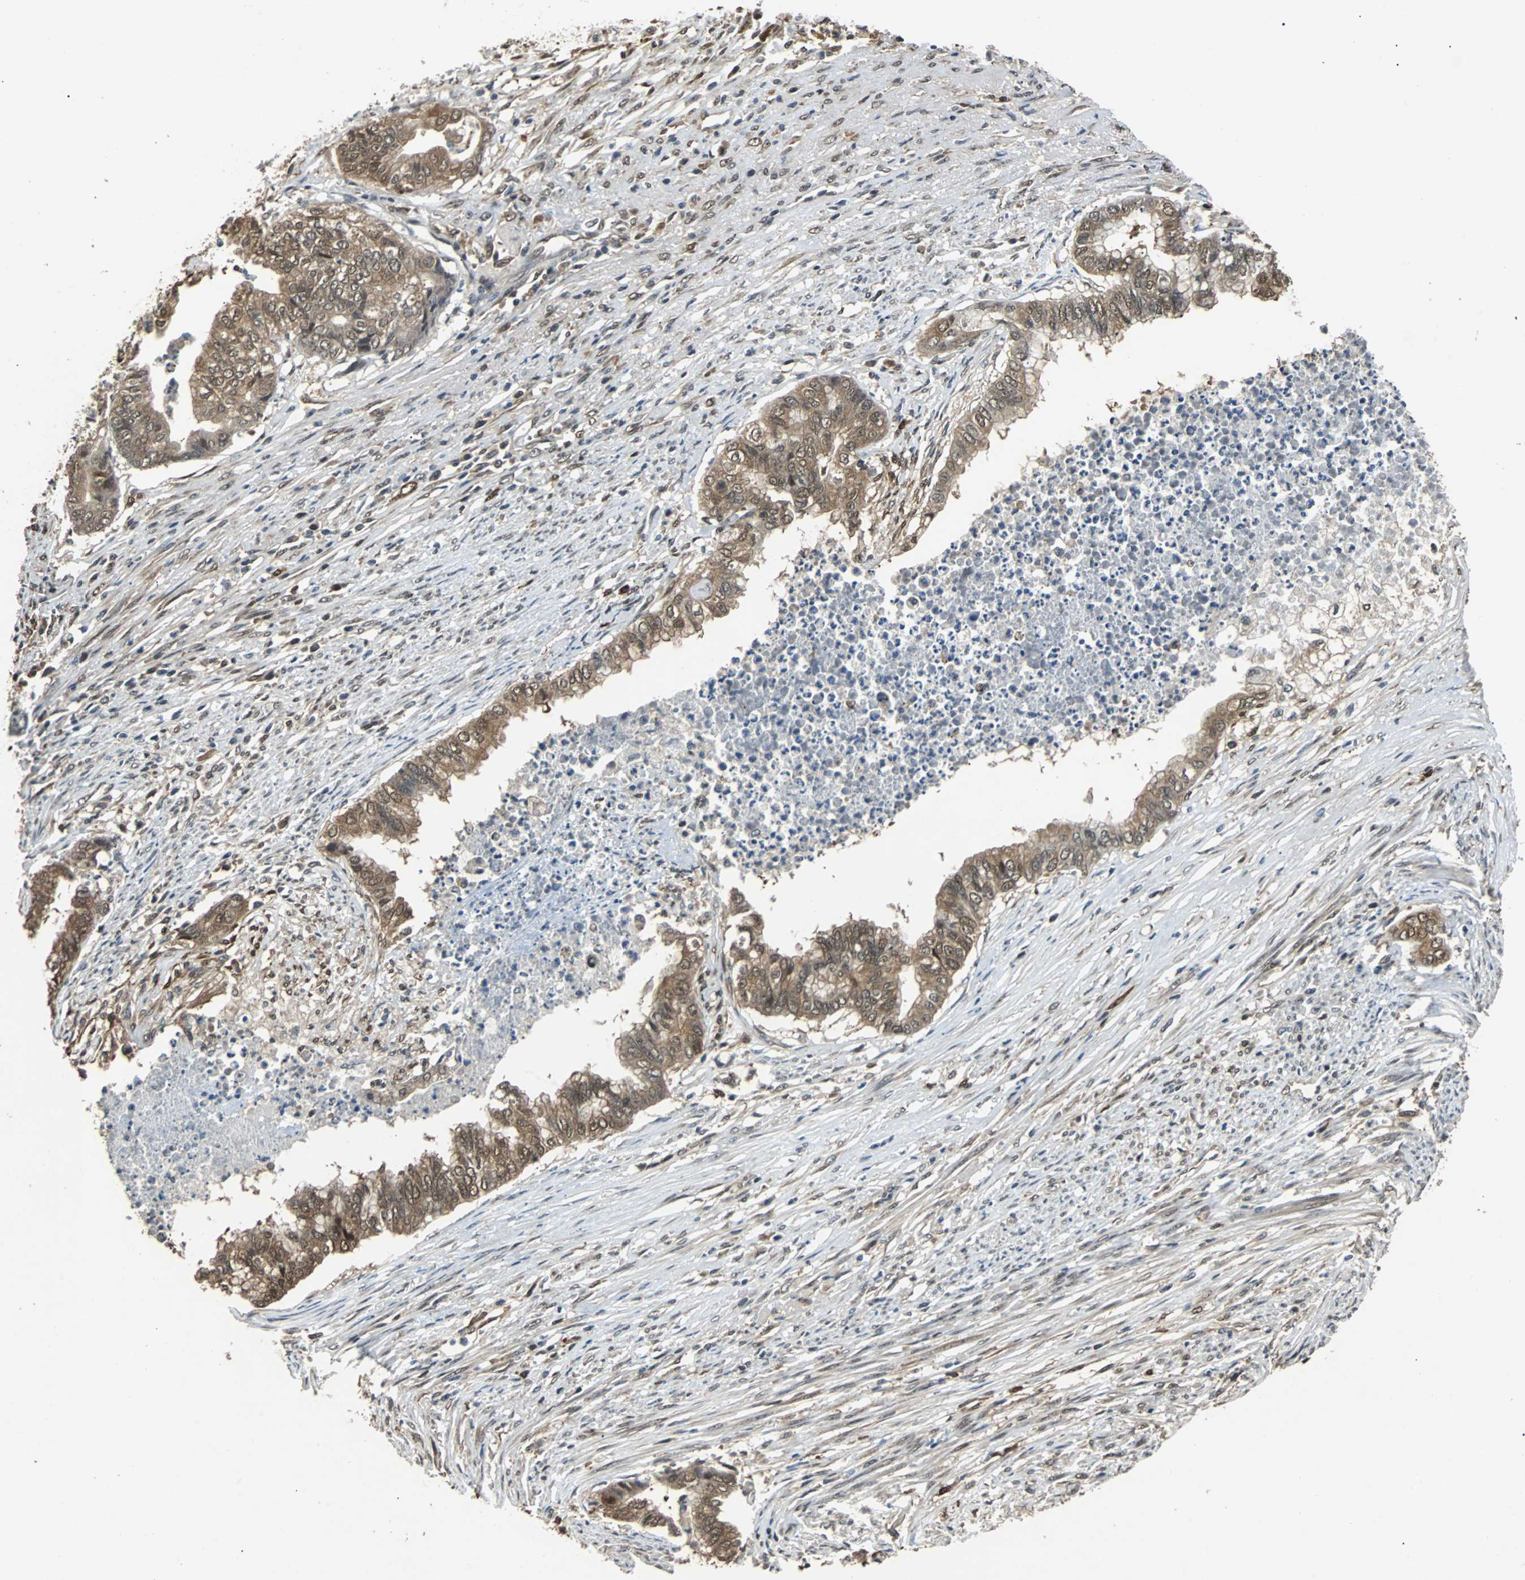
{"staining": {"intensity": "strong", "quantity": ">75%", "location": "cytoplasmic/membranous,nuclear"}, "tissue": "endometrial cancer", "cell_type": "Tumor cells", "image_type": "cancer", "snomed": [{"axis": "morphology", "description": "Adenocarcinoma, NOS"}, {"axis": "topography", "description": "Endometrium"}], "caption": "Strong cytoplasmic/membranous and nuclear expression is appreciated in about >75% of tumor cells in endometrial adenocarcinoma.", "gene": "PRDX6", "patient": {"sex": "female", "age": 79}}